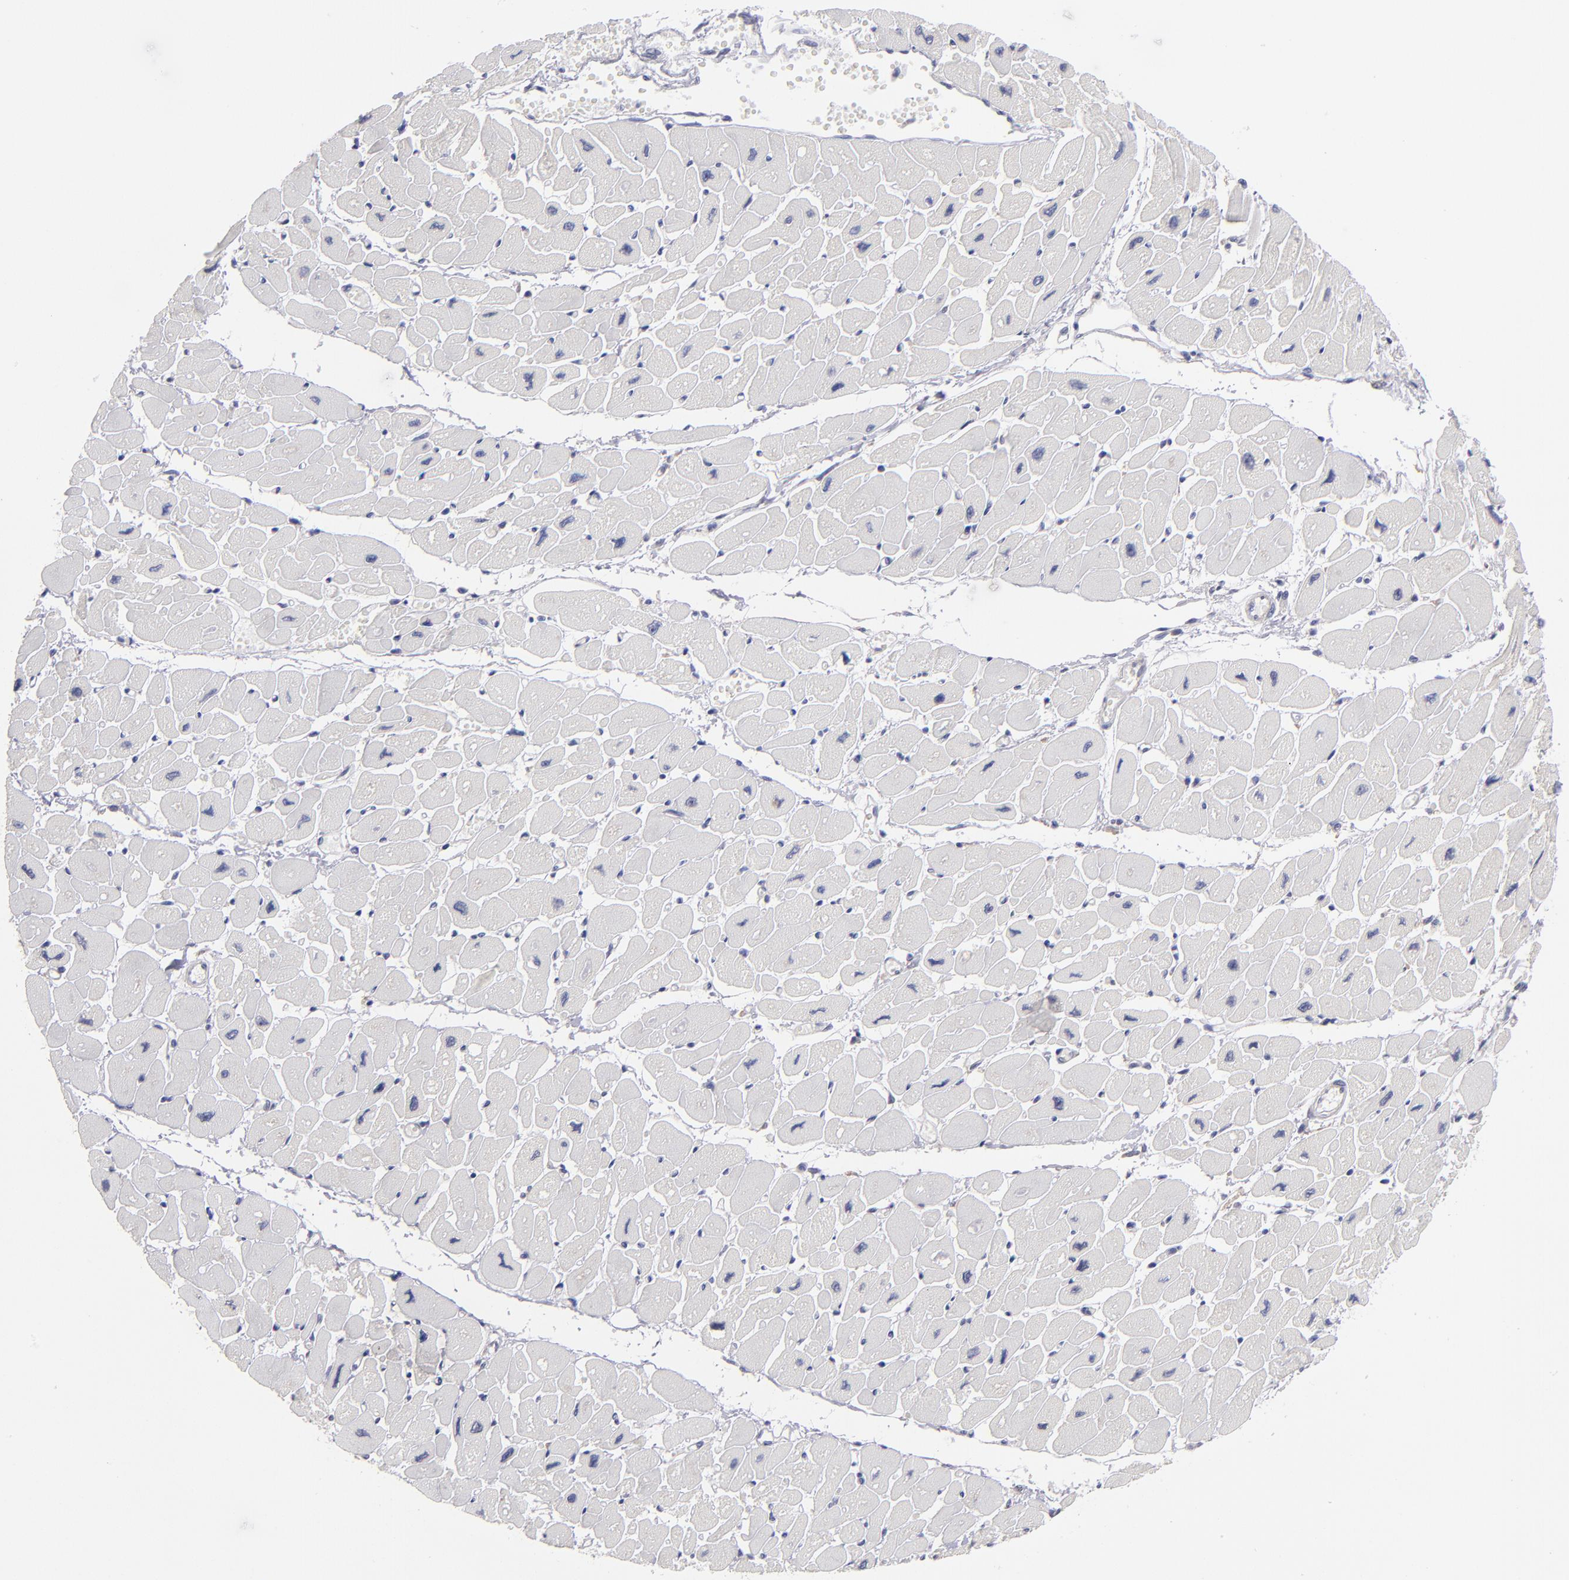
{"staining": {"intensity": "negative", "quantity": "none", "location": "none"}, "tissue": "heart muscle", "cell_type": "Cardiomyocytes", "image_type": "normal", "snomed": [{"axis": "morphology", "description": "Normal tissue, NOS"}, {"axis": "topography", "description": "Heart"}], "caption": "Immunohistochemical staining of unremarkable heart muscle demonstrates no significant expression in cardiomyocytes. (DAB (3,3'-diaminobenzidine) immunohistochemistry, high magnification).", "gene": "EIF3L", "patient": {"sex": "female", "age": 54}}